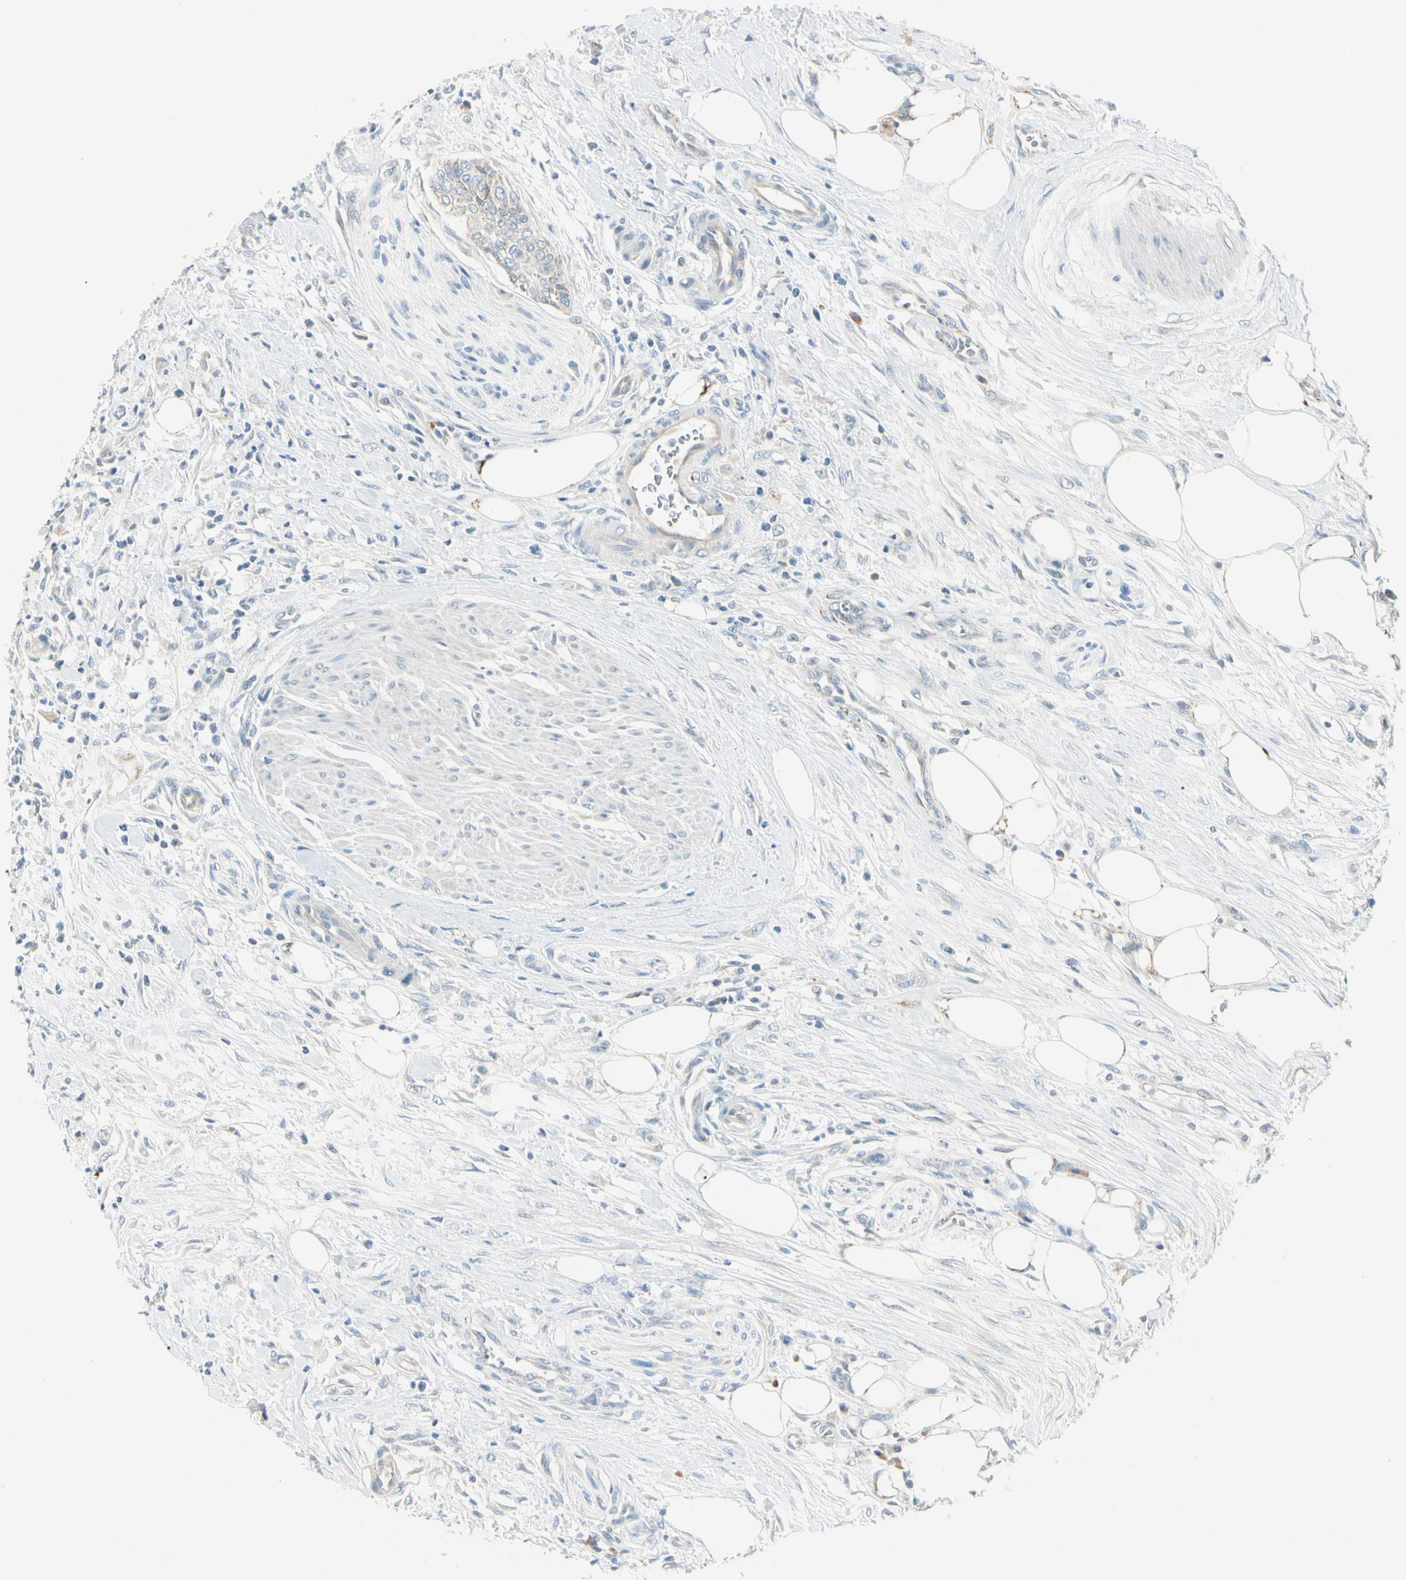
{"staining": {"intensity": "weak", "quantity": "25%-75%", "location": "cytoplasmic/membranous"}, "tissue": "urothelial cancer", "cell_type": "Tumor cells", "image_type": "cancer", "snomed": [{"axis": "morphology", "description": "Urothelial carcinoma, High grade"}, {"axis": "topography", "description": "Urinary bladder"}], "caption": "Urothelial cancer stained with DAB immunohistochemistry shows low levels of weak cytoplasmic/membranous positivity in approximately 25%-75% of tumor cells.", "gene": "SLC6A15", "patient": {"sex": "male", "age": 35}}